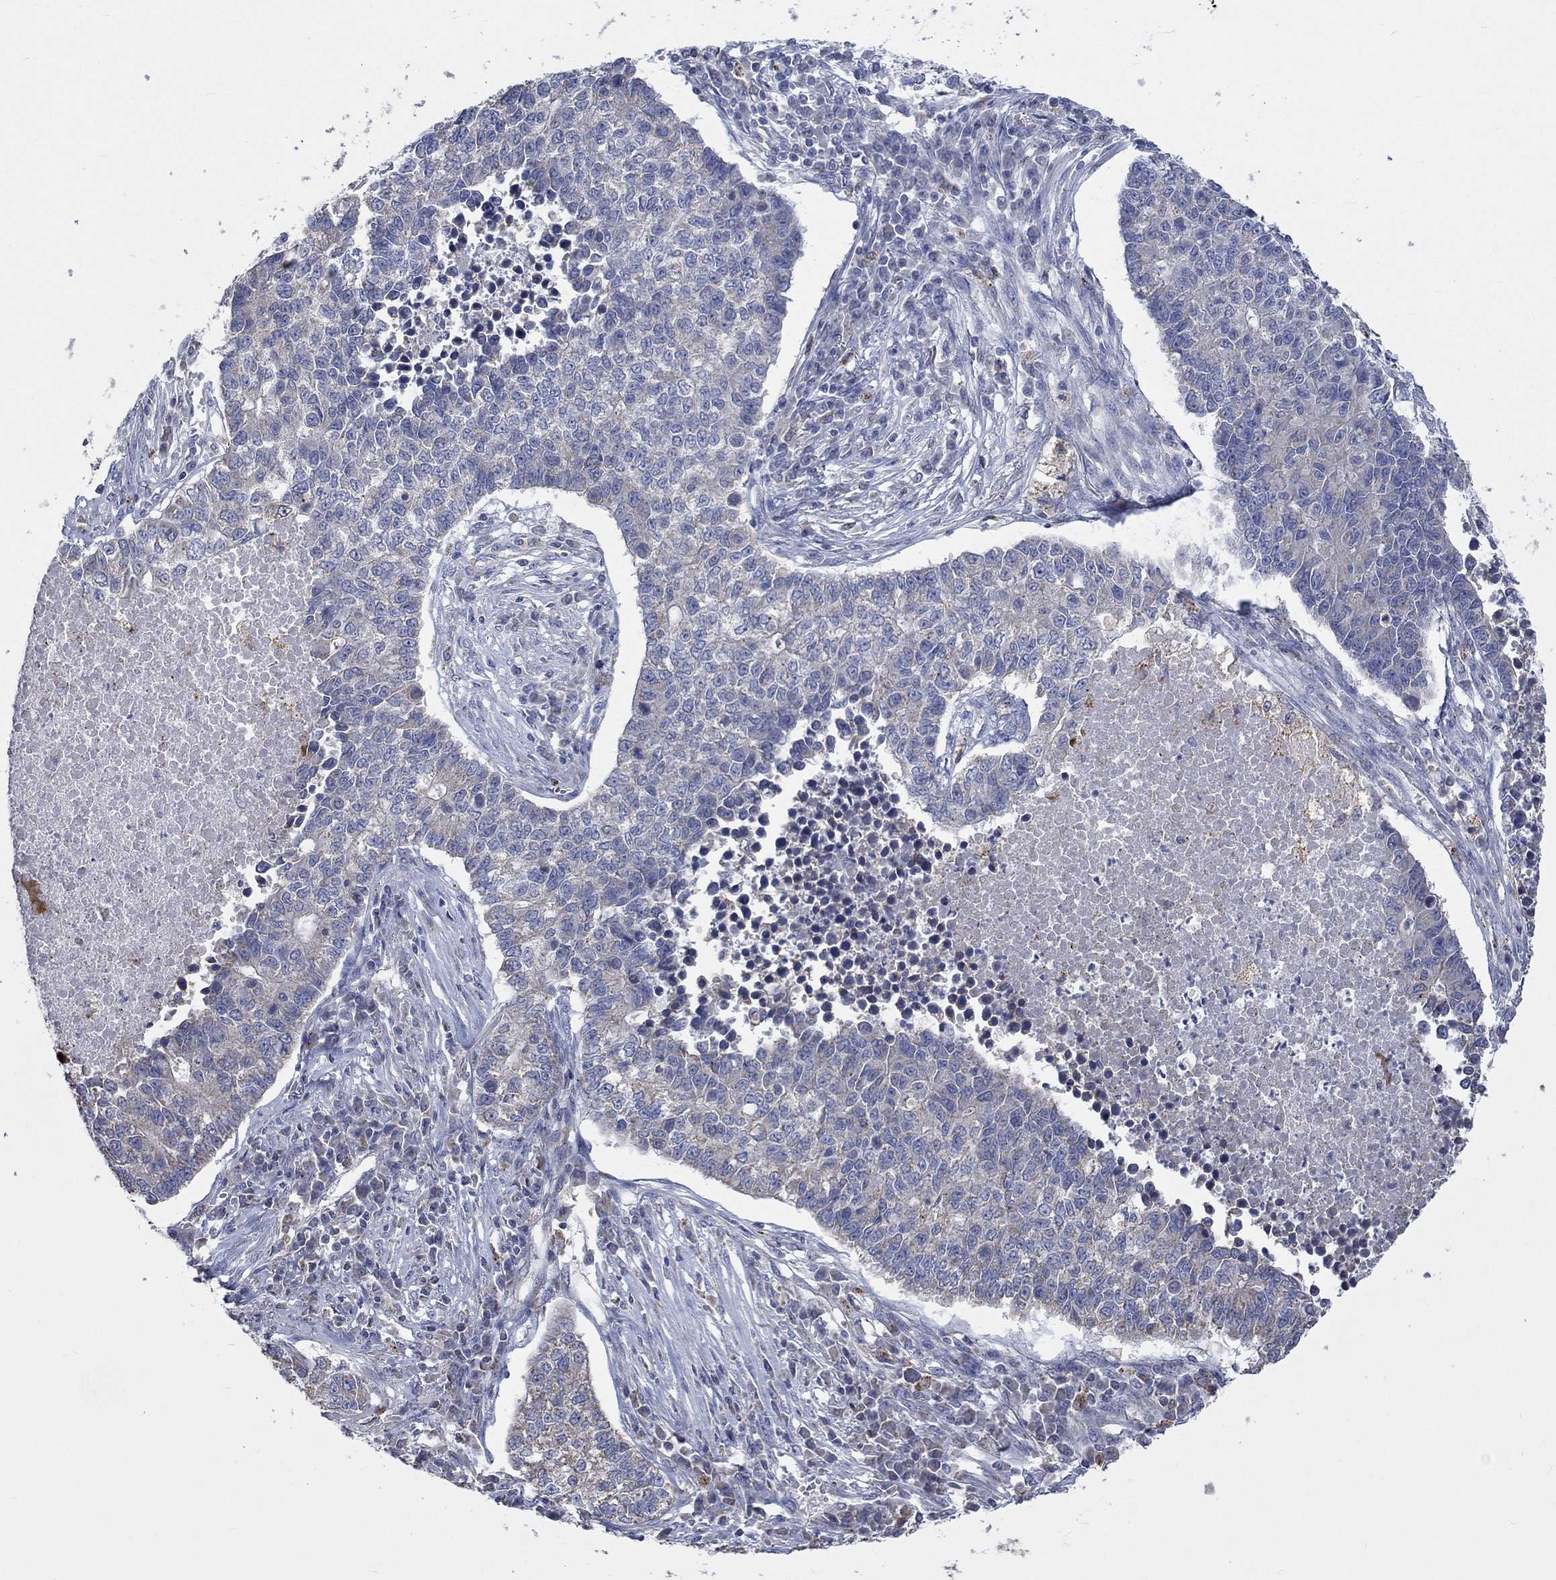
{"staining": {"intensity": "negative", "quantity": "none", "location": "none"}, "tissue": "lung cancer", "cell_type": "Tumor cells", "image_type": "cancer", "snomed": [{"axis": "morphology", "description": "Adenocarcinoma, NOS"}, {"axis": "topography", "description": "Lung"}], "caption": "There is no significant staining in tumor cells of lung cancer (adenocarcinoma).", "gene": "UGT8", "patient": {"sex": "male", "age": 57}}